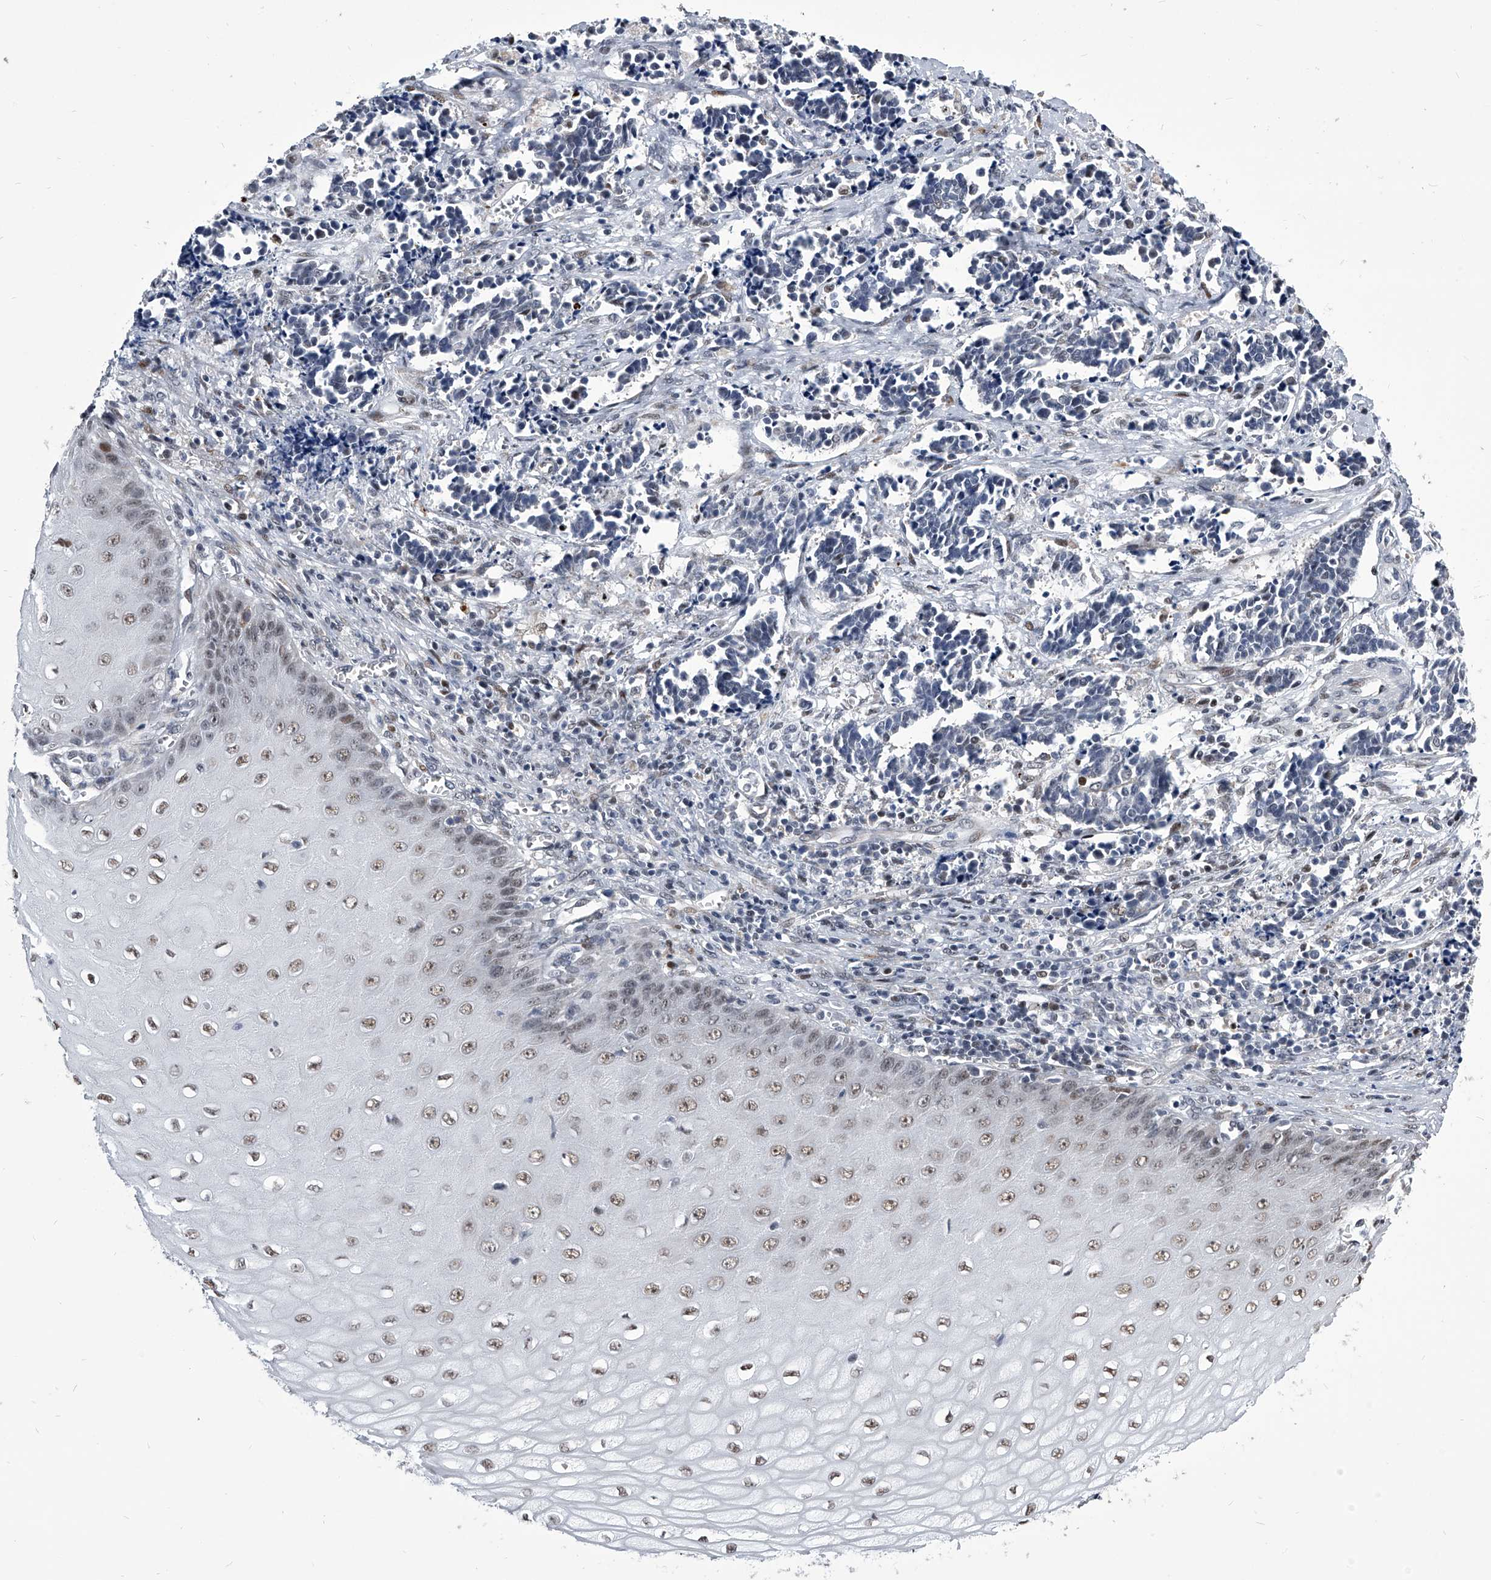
{"staining": {"intensity": "negative", "quantity": "none", "location": "none"}, "tissue": "cervical cancer", "cell_type": "Tumor cells", "image_type": "cancer", "snomed": [{"axis": "morphology", "description": "Normal tissue, NOS"}, {"axis": "morphology", "description": "Squamous cell carcinoma, NOS"}, {"axis": "topography", "description": "Cervix"}], "caption": "Immunohistochemical staining of squamous cell carcinoma (cervical) exhibits no significant positivity in tumor cells.", "gene": "CMTR1", "patient": {"sex": "female", "age": 35}}